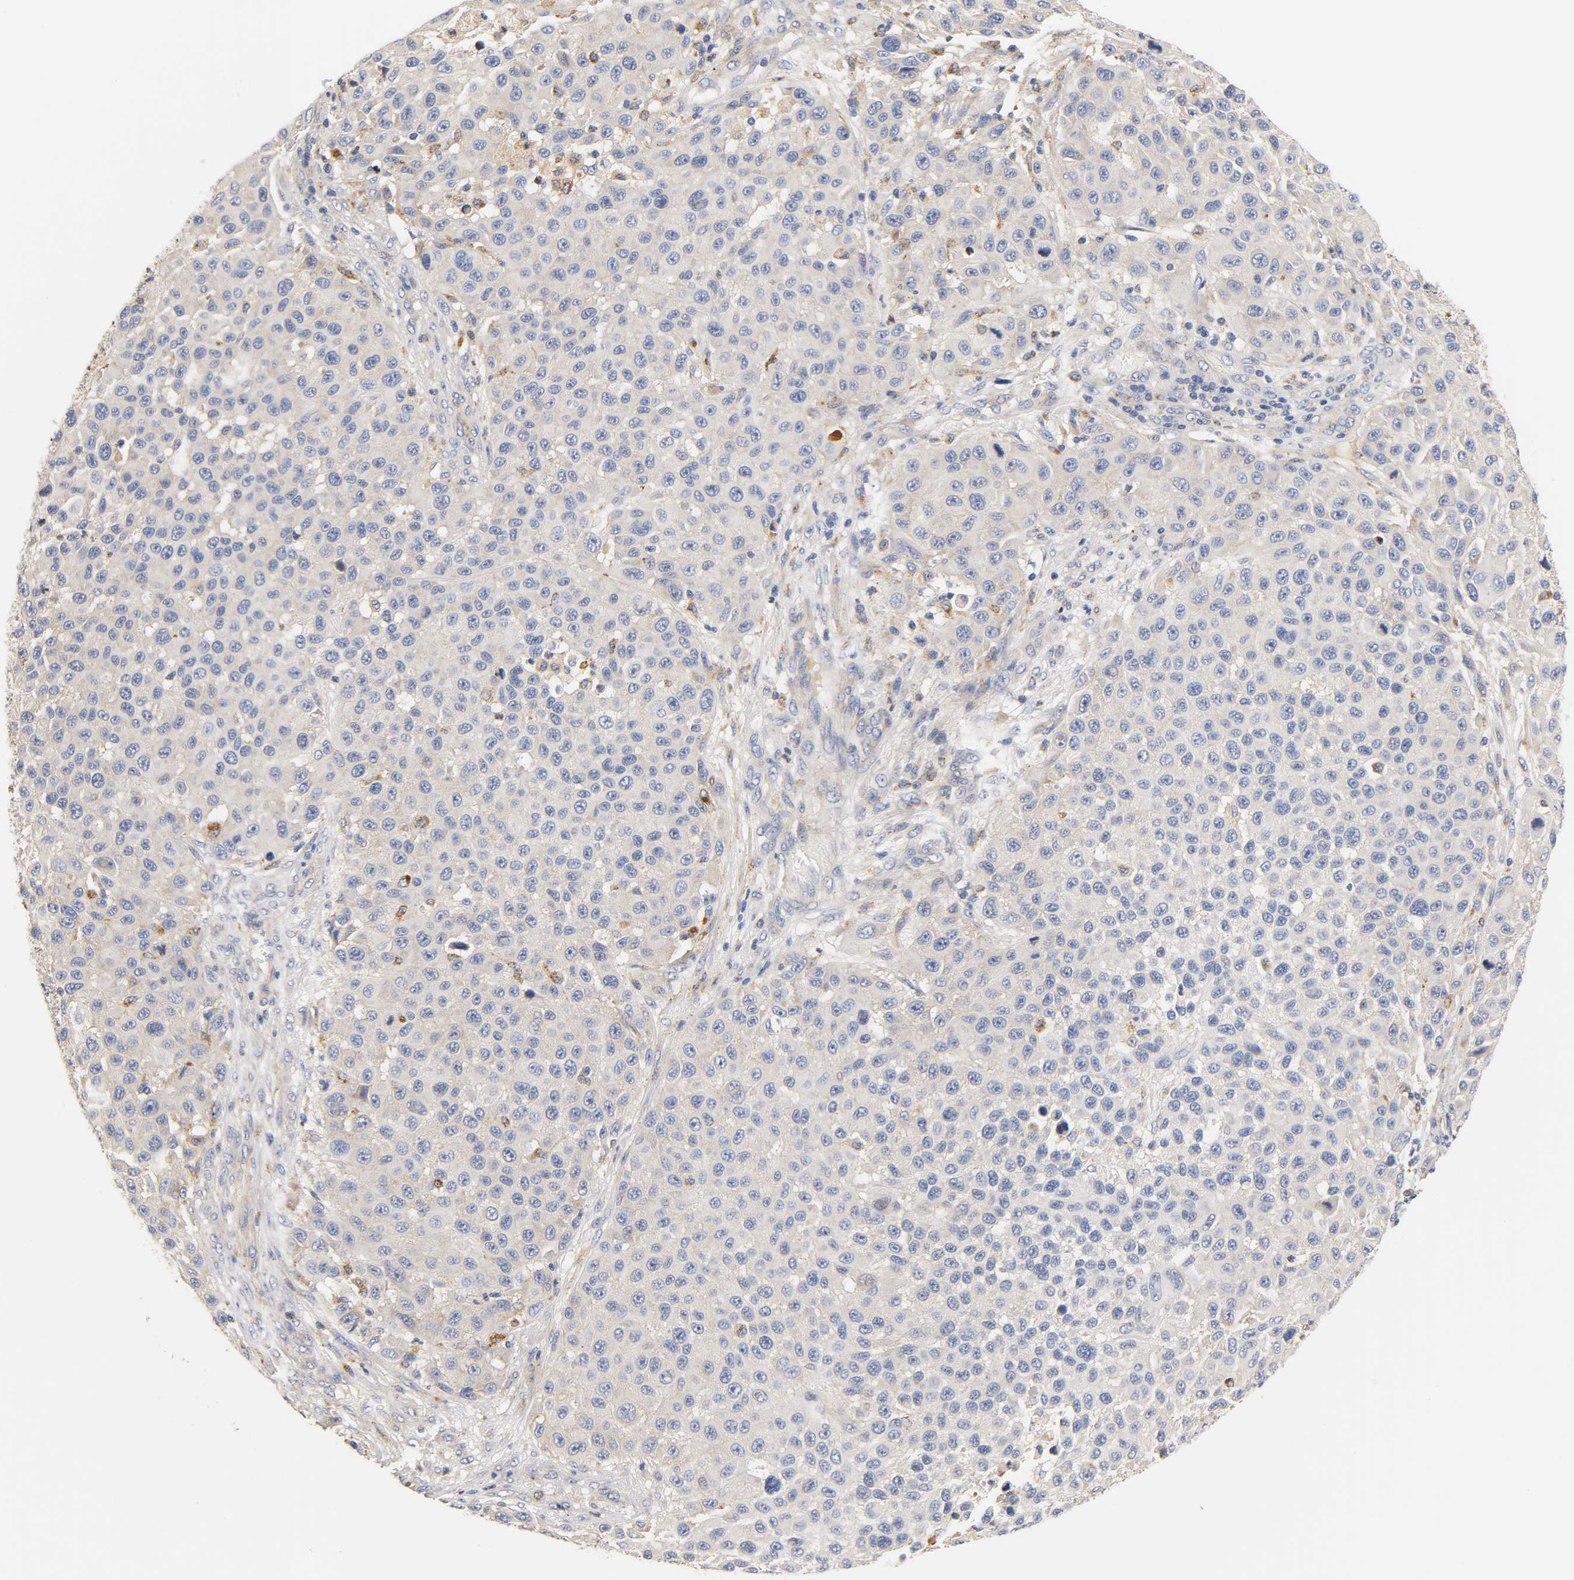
{"staining": {"intensity": "weak", "quantity": "<25%", "location": "cytoplasmic/membranous"}, "tissue": "melanoma", "cell_type": "Tumor cells", "image_type": "cancer", "snomed": [{"axis": "morphology", "description": "Malignant melanoma, Metastatic site"}, {"axis": "topography", "description": "Lymph node"}], "caption": "DAB immunohistochemical staining of human melanoma shows no significant staining in tumor cells.", "gene": "SEMA5A", "patient": {"sex": "male", "age": 61}}